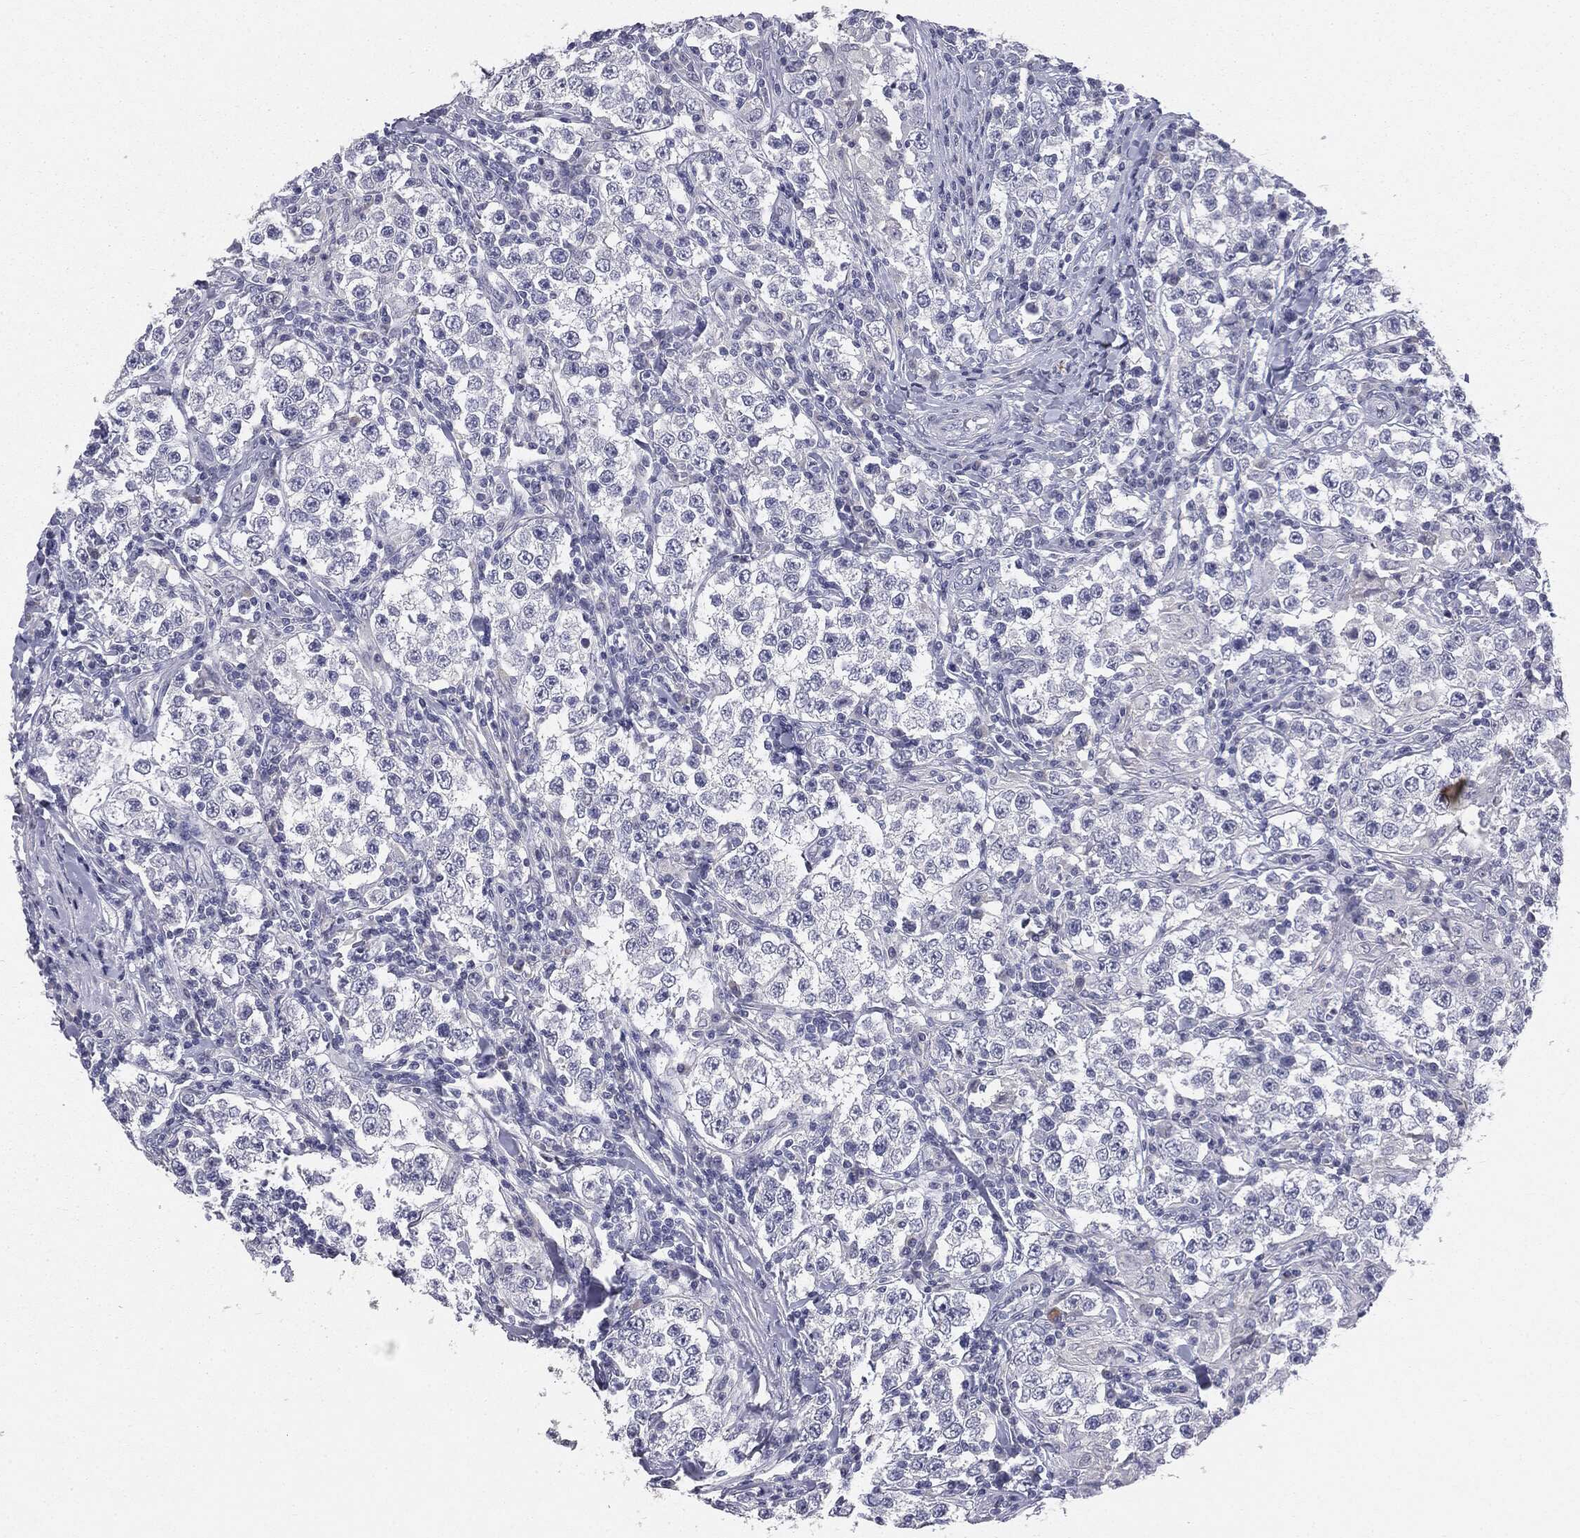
{"staining": {"intensity": "negative", "quantity": "none", "location": "none"}, "tissue": "testis cancer", "cell_type": "Tumor cells", "image_type": "cancer", "snomed": [{"axis": "morphology", "description": "Seminoma, NOS"}, {"axis": "morphology", "description": "Carcinoma, Embryonal, NOS"}, {"axis": "topography", "description": "Testis"}], "caption": "Tumor cells are negative for protein expression in human embryonal carcinoma (testis). (DAB (3,3'-diaminobenzidine) immunohistochemistry visualized using brightfield microscopy, high magnification).", "gene": "MUC1", "patient": {"sex": "male", "age": 41}}